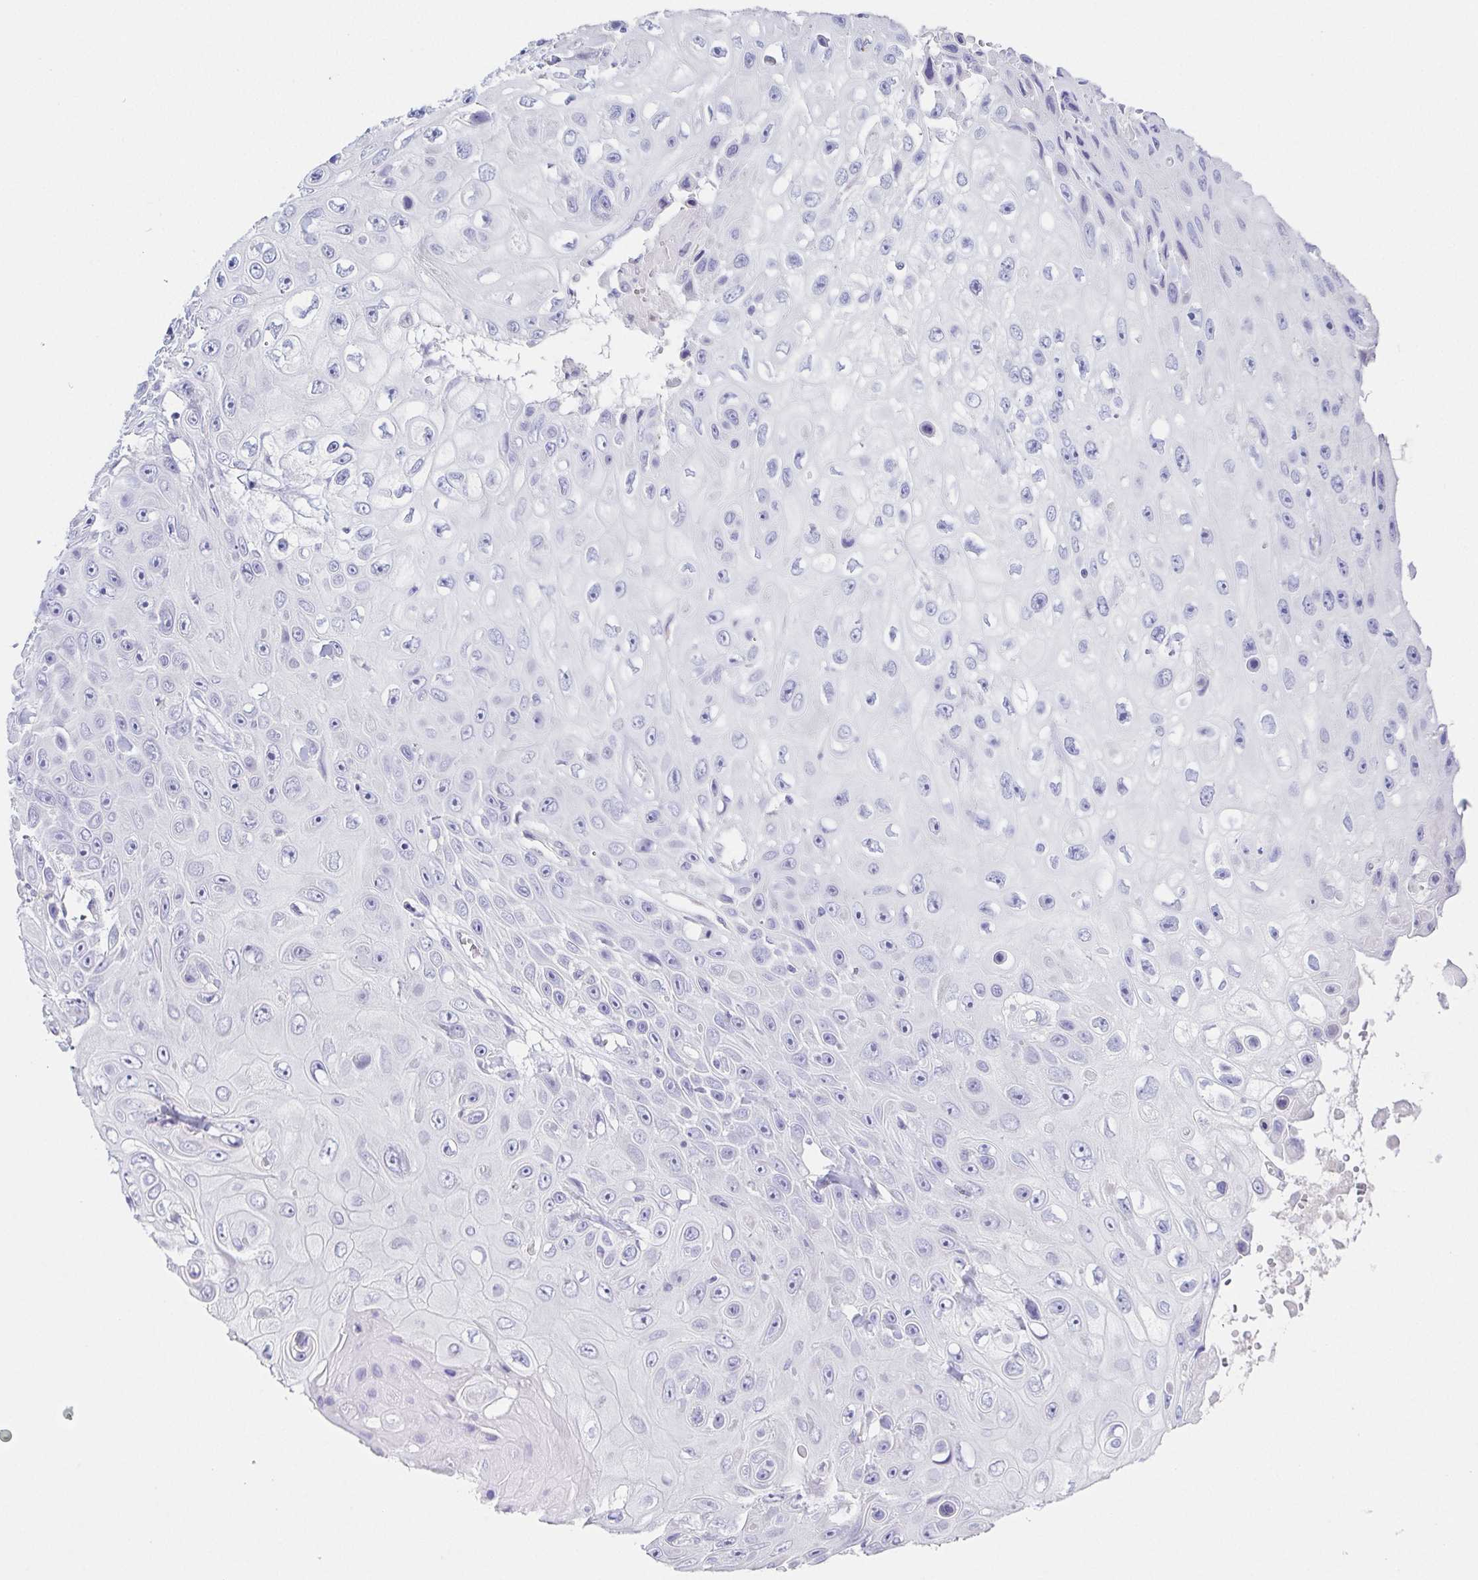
{"staining": {"intensity": "negative", "quantity": "none", "location": "none"}, "tissue": "skin cancer", "cell_type": "Tumor cells", "image_type": "cancer", "snomed": [{"axis": "morphology", "description": "Squamous cell carcinoma, NOS"}, {"axis": "topography", "description": "Skin"}], "caption": "A micrograph of human skin squamous cell carcinoma is negative for staining in tumor cells.", "gene": "HDGFL1", "patient": {"sex": "male", "age": 82}}